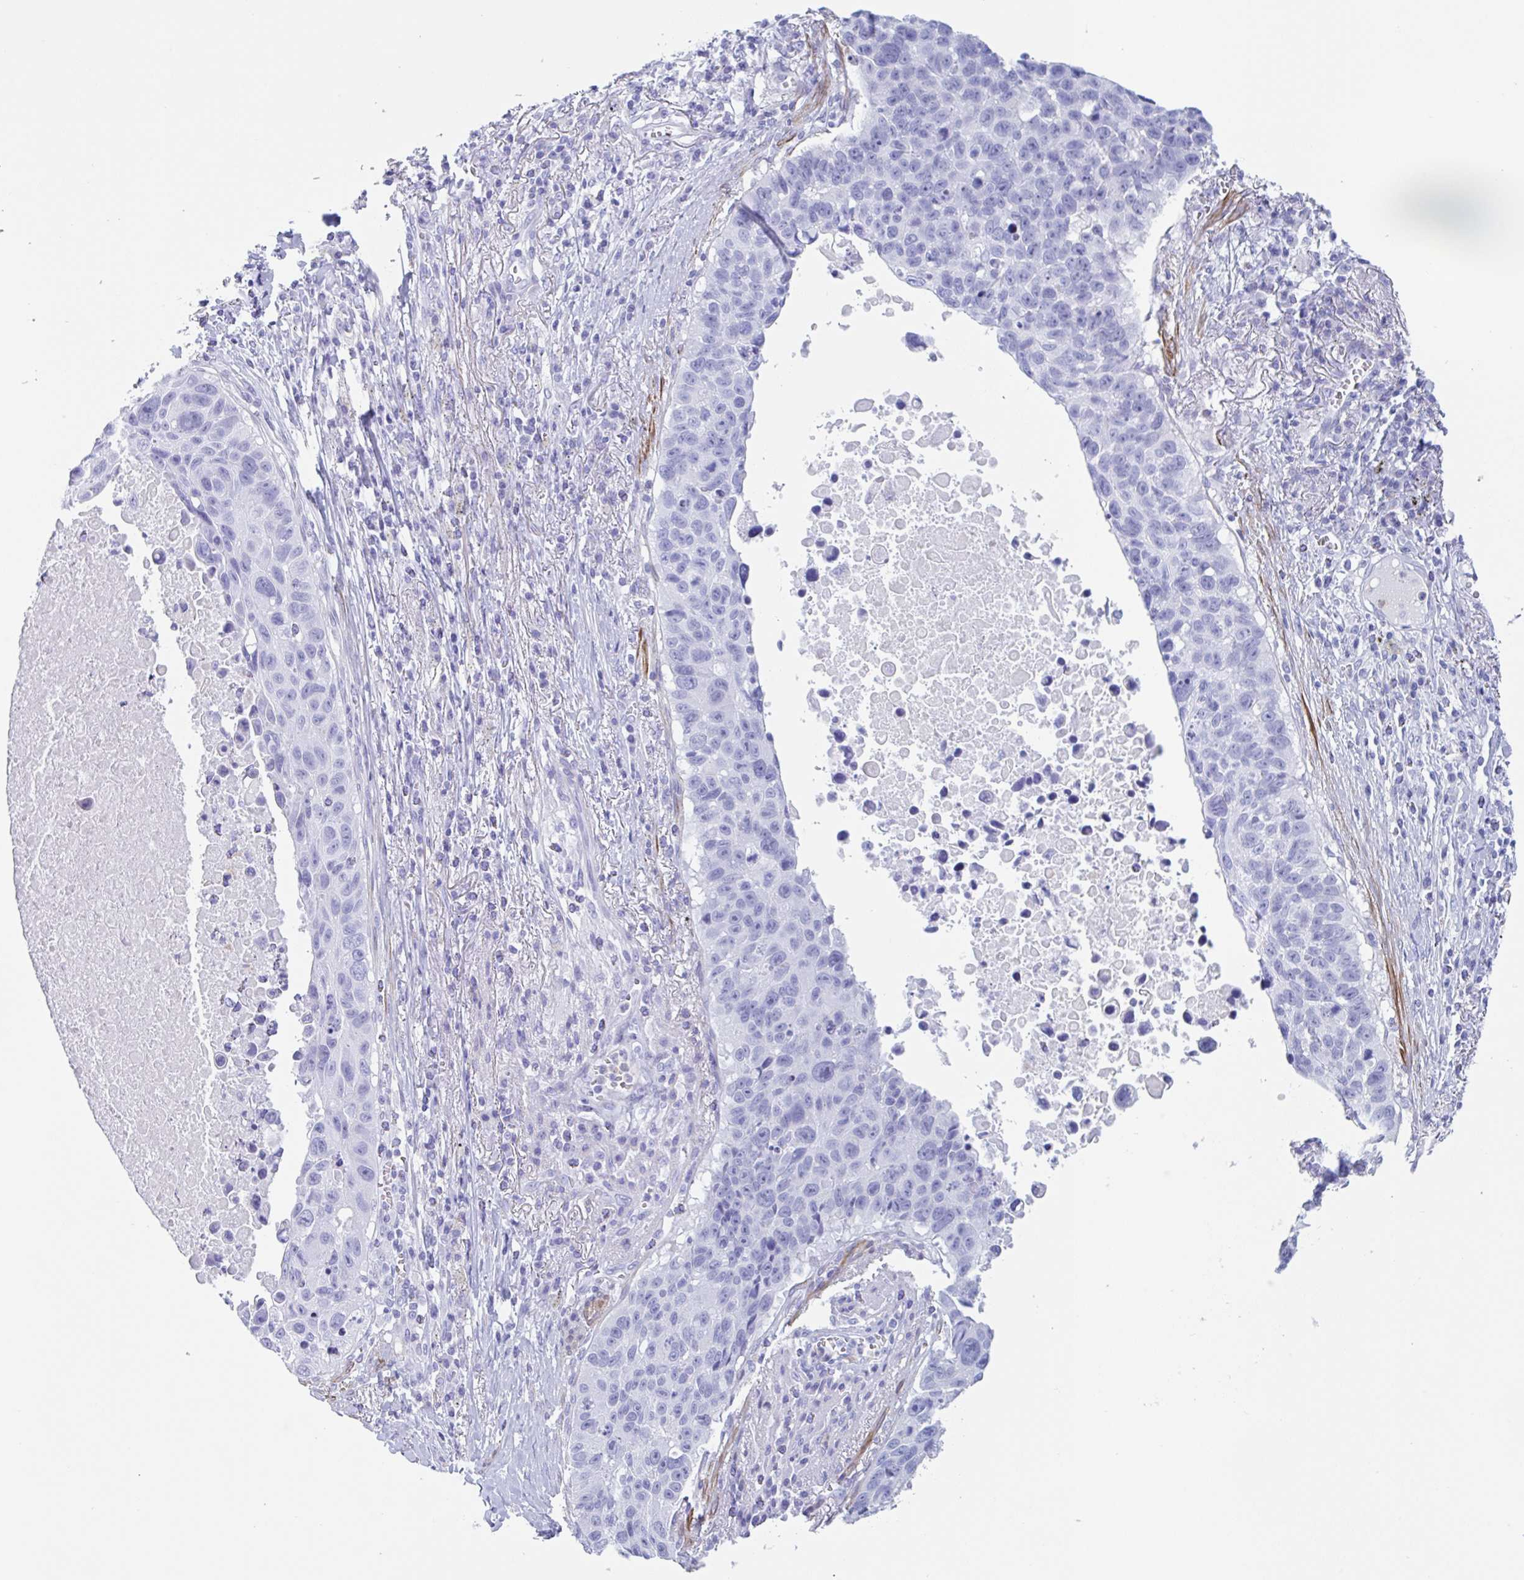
{"staining": {"intensity": "negative", "quantity": "none", "location": "none"}, "tissue": "lung cancer", "cell_type": "Tumor cells", "image_type": "cancer", "snomed": [{"axis": "morphology", "description": "Squamous cell carcinoma, NOS"}, {"axis": "topography", "description": "Lung"}], "caption": "There is no significant staining in tumor cells of squamous cell carcinoma (lung).", "gene": "TAS2R41", "patient": {"sex": "male", "age": 66}}